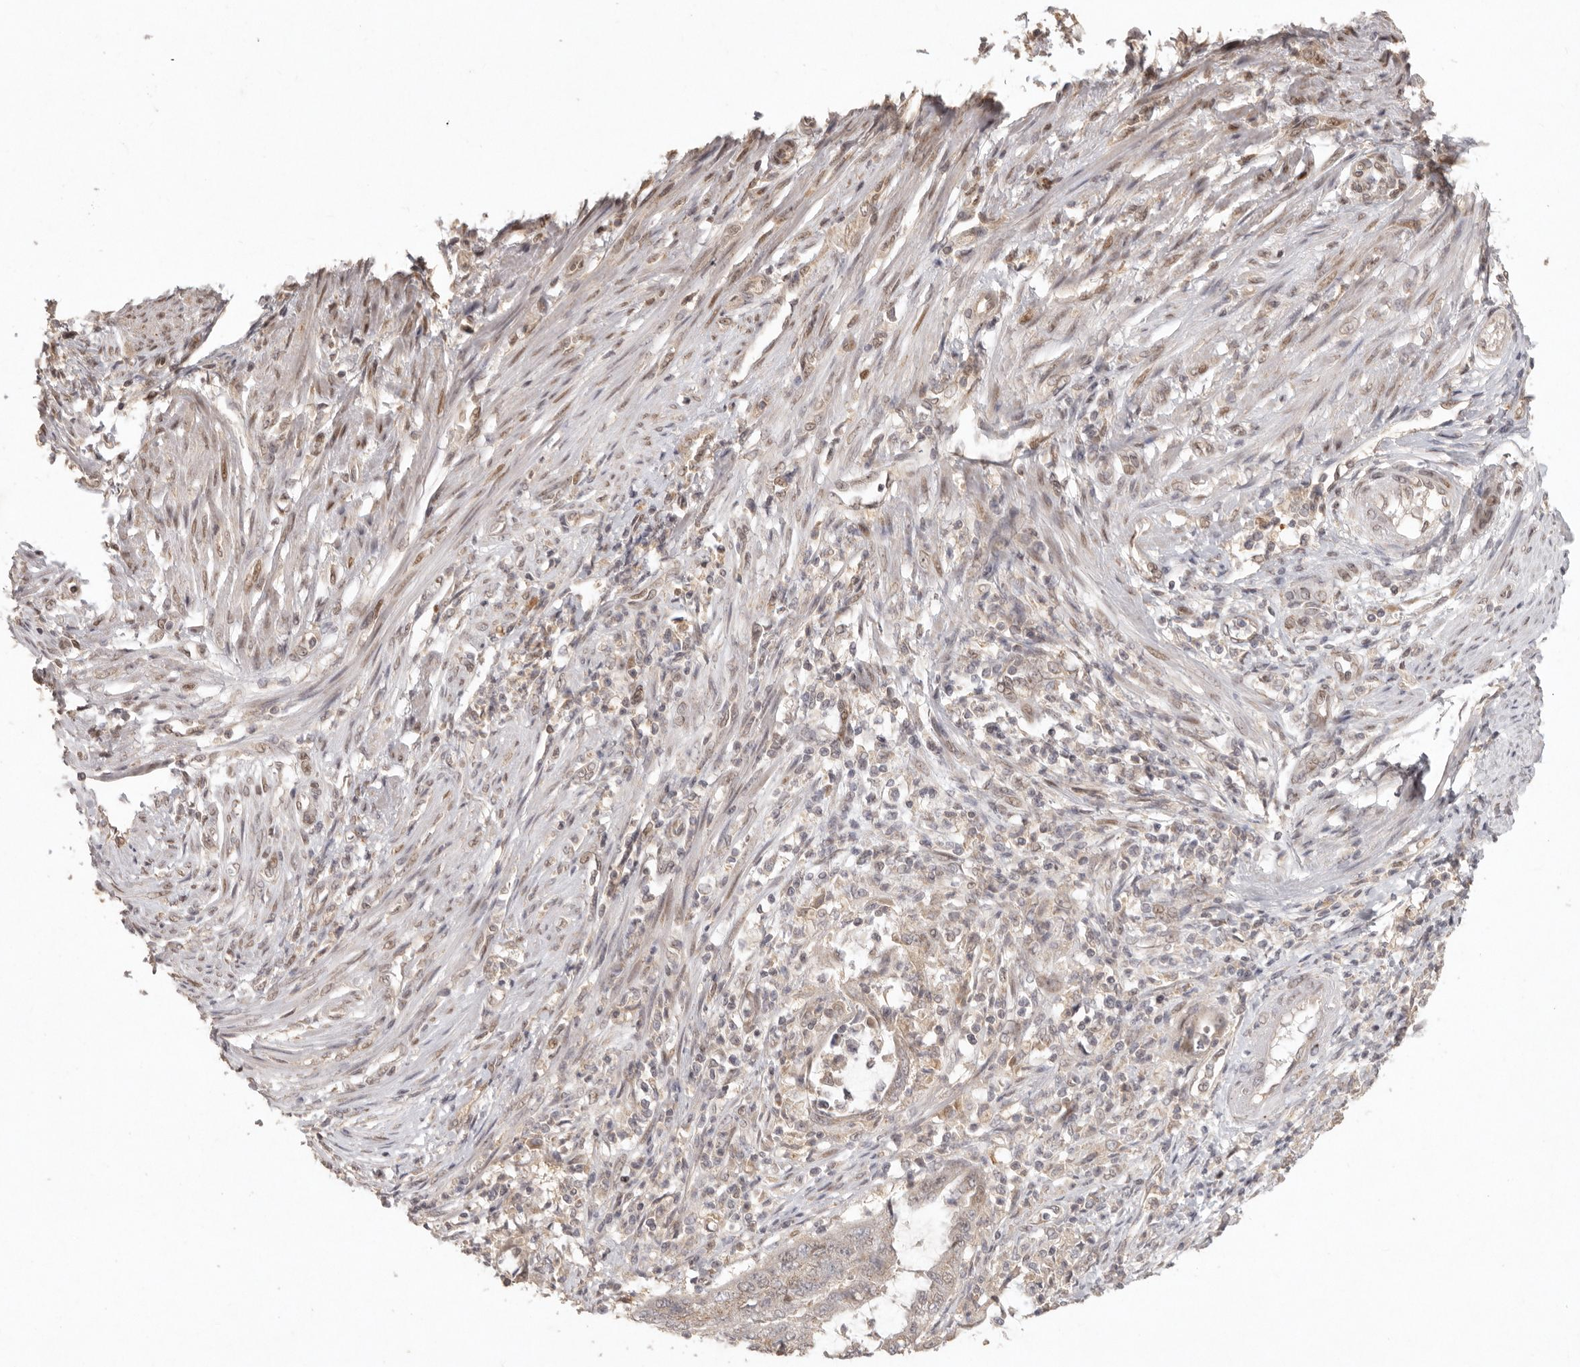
{"staining": {"intensity": "weak", "quantity": "<25%", "location": "cytoplasmic/membranous"}, "tissue": "endometrial cancer", "cell_type": "Tumor cells", "image_type": "cancer", "snomed": [{"axis": "morphology", "description": "Adenocarcinoma, NOS"}, {"axis": "topography", "description": "Endometrium"}], "caption": "A photomicrograph of human endometrial cancer (adenocarcinoma) is negative for staining in tumor cells.", "gene": "LRRC75A", "patient": {"sex": "female", "age": 51}}